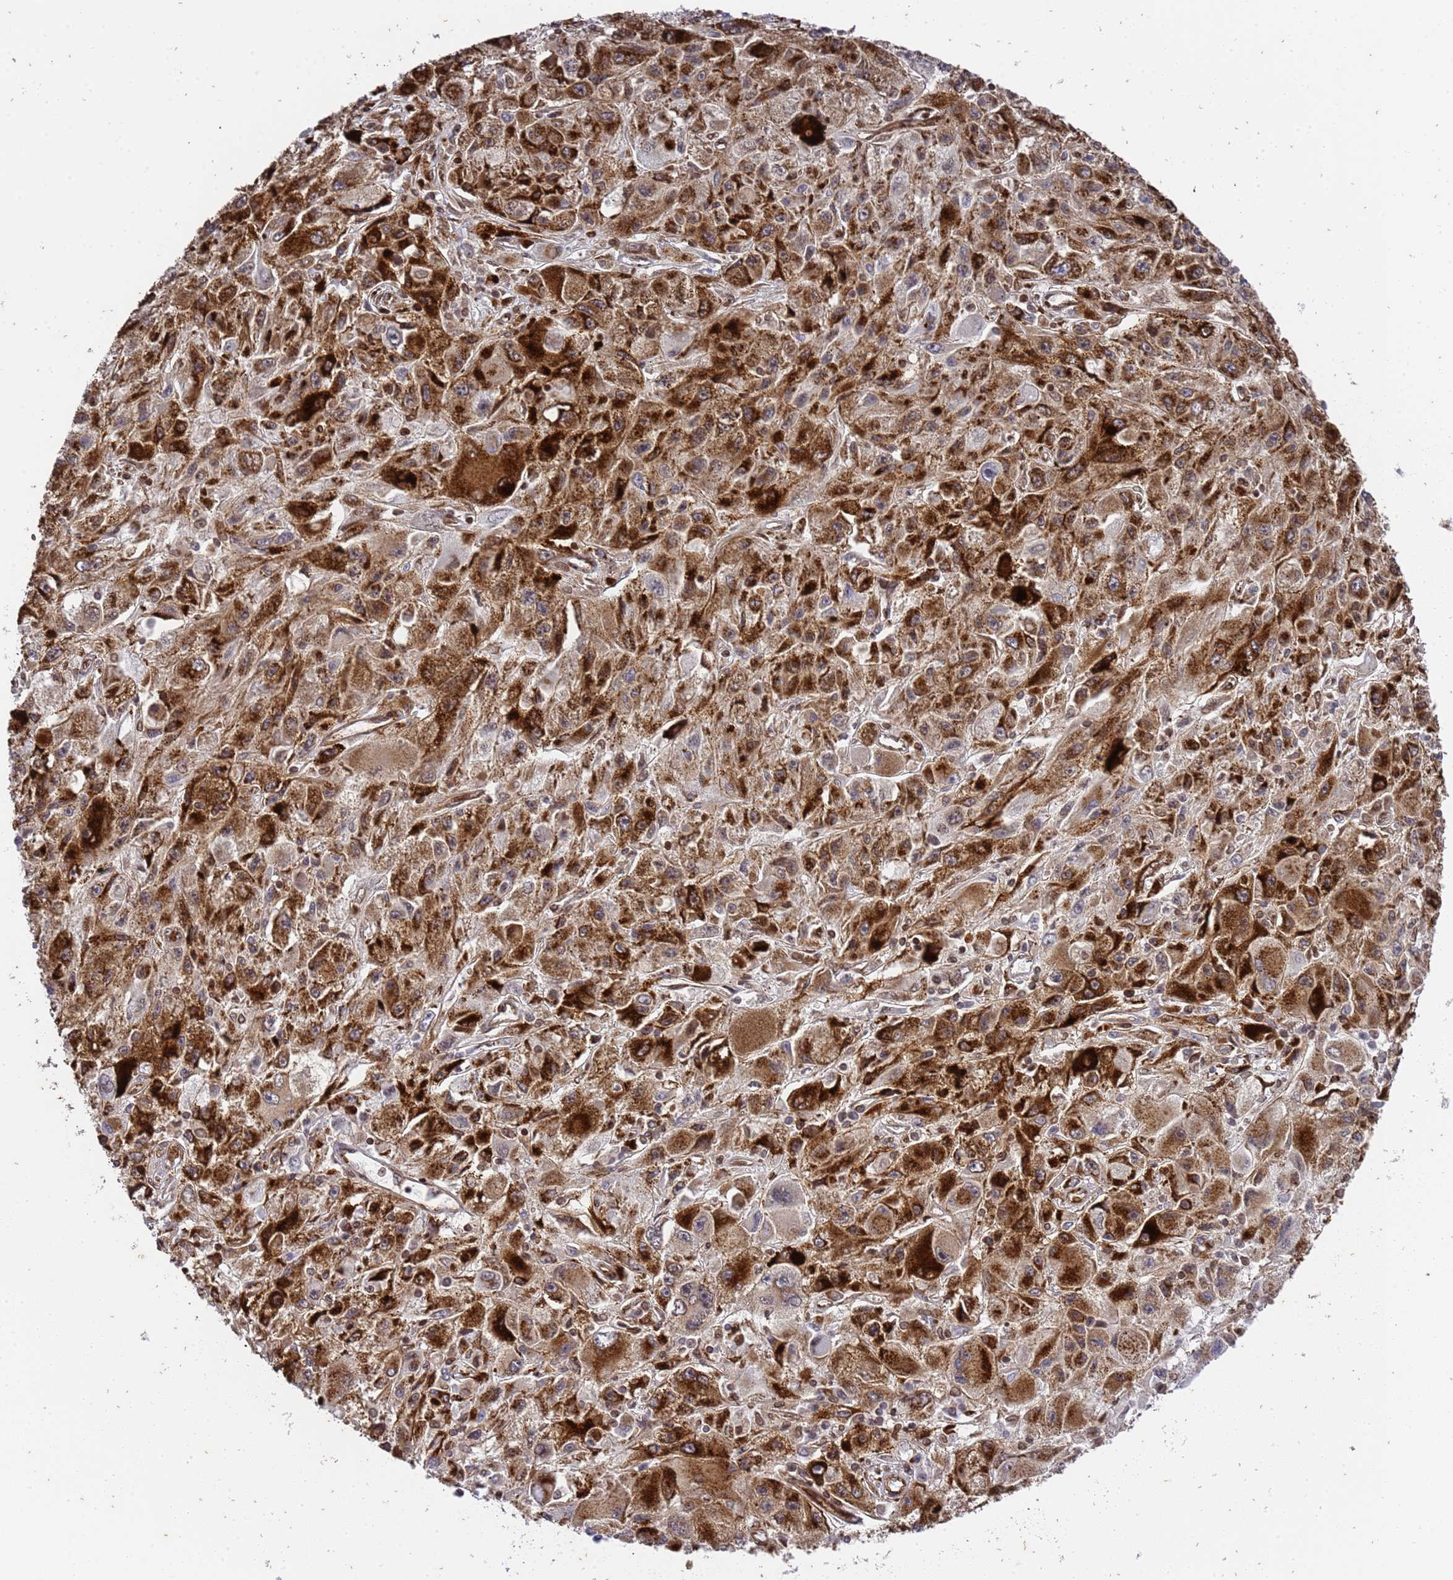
{"staining": {"intensity": "strong", "quantity": ">75%", "location": "cytoplasmic/membranous"}, "tissue": "melanoma", "cell_type": "Tumor cells", "image_type": "cancer", "snomed": [{"axis": "morphology", "description": "Malignant melanoma, Metastatic site"}, {"axis": "topography", "description": "Skin"}], "caption": "A high amount of strong cytoplasmic/membranous positivity is appreciated in about >75% of tumor cells in malignant melanoma (metastatic site) tissue. The staining is performed using DAB brown chromogen to label protein expression. The nuclei are counter-stained blue using hematoxylin.", "gene": "IGFBP7", "patient": {"sex": "male", "age": 53}}